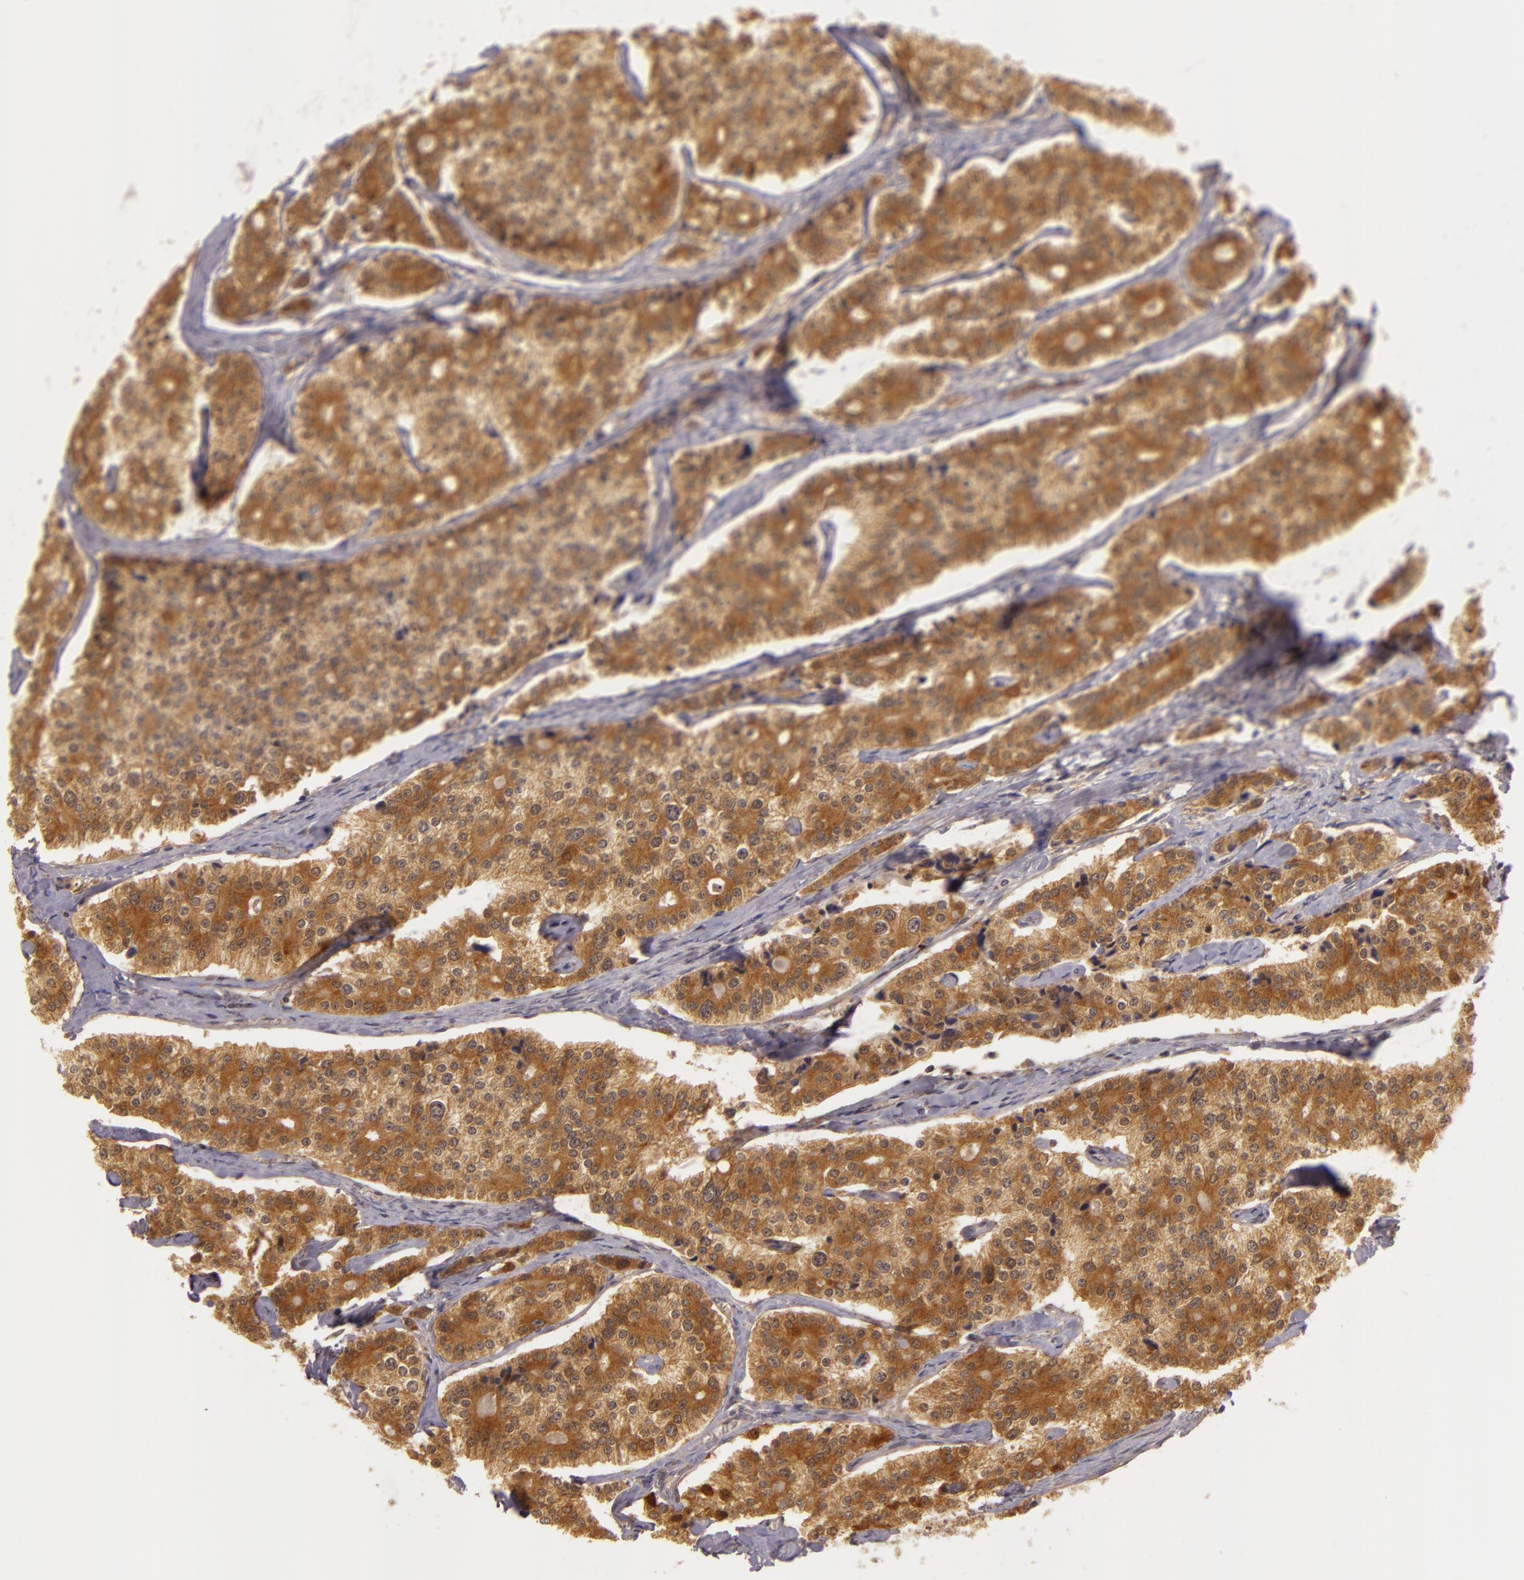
{"staining": {"intensity": "moderate", "quantity": ">75%", "location": "cytoplasmic/membranous"}, "tissue": "carcinoid", "cell_type": "Tumor cells", "image_type": "cancer", "snomed": [{"axis": "morphology", "description": "Carcinoid, malignant, NOS"}, {"axis": "topography", "description": "Small intestine"}], "caption": "Carcinoid (malignant) stained with IHC reveals moderate cytoplasmic/membranous expression in about >75% of tumor cells.", "gene": "PPP1R3F", "patient": {"sex": "male", "age": 63}}